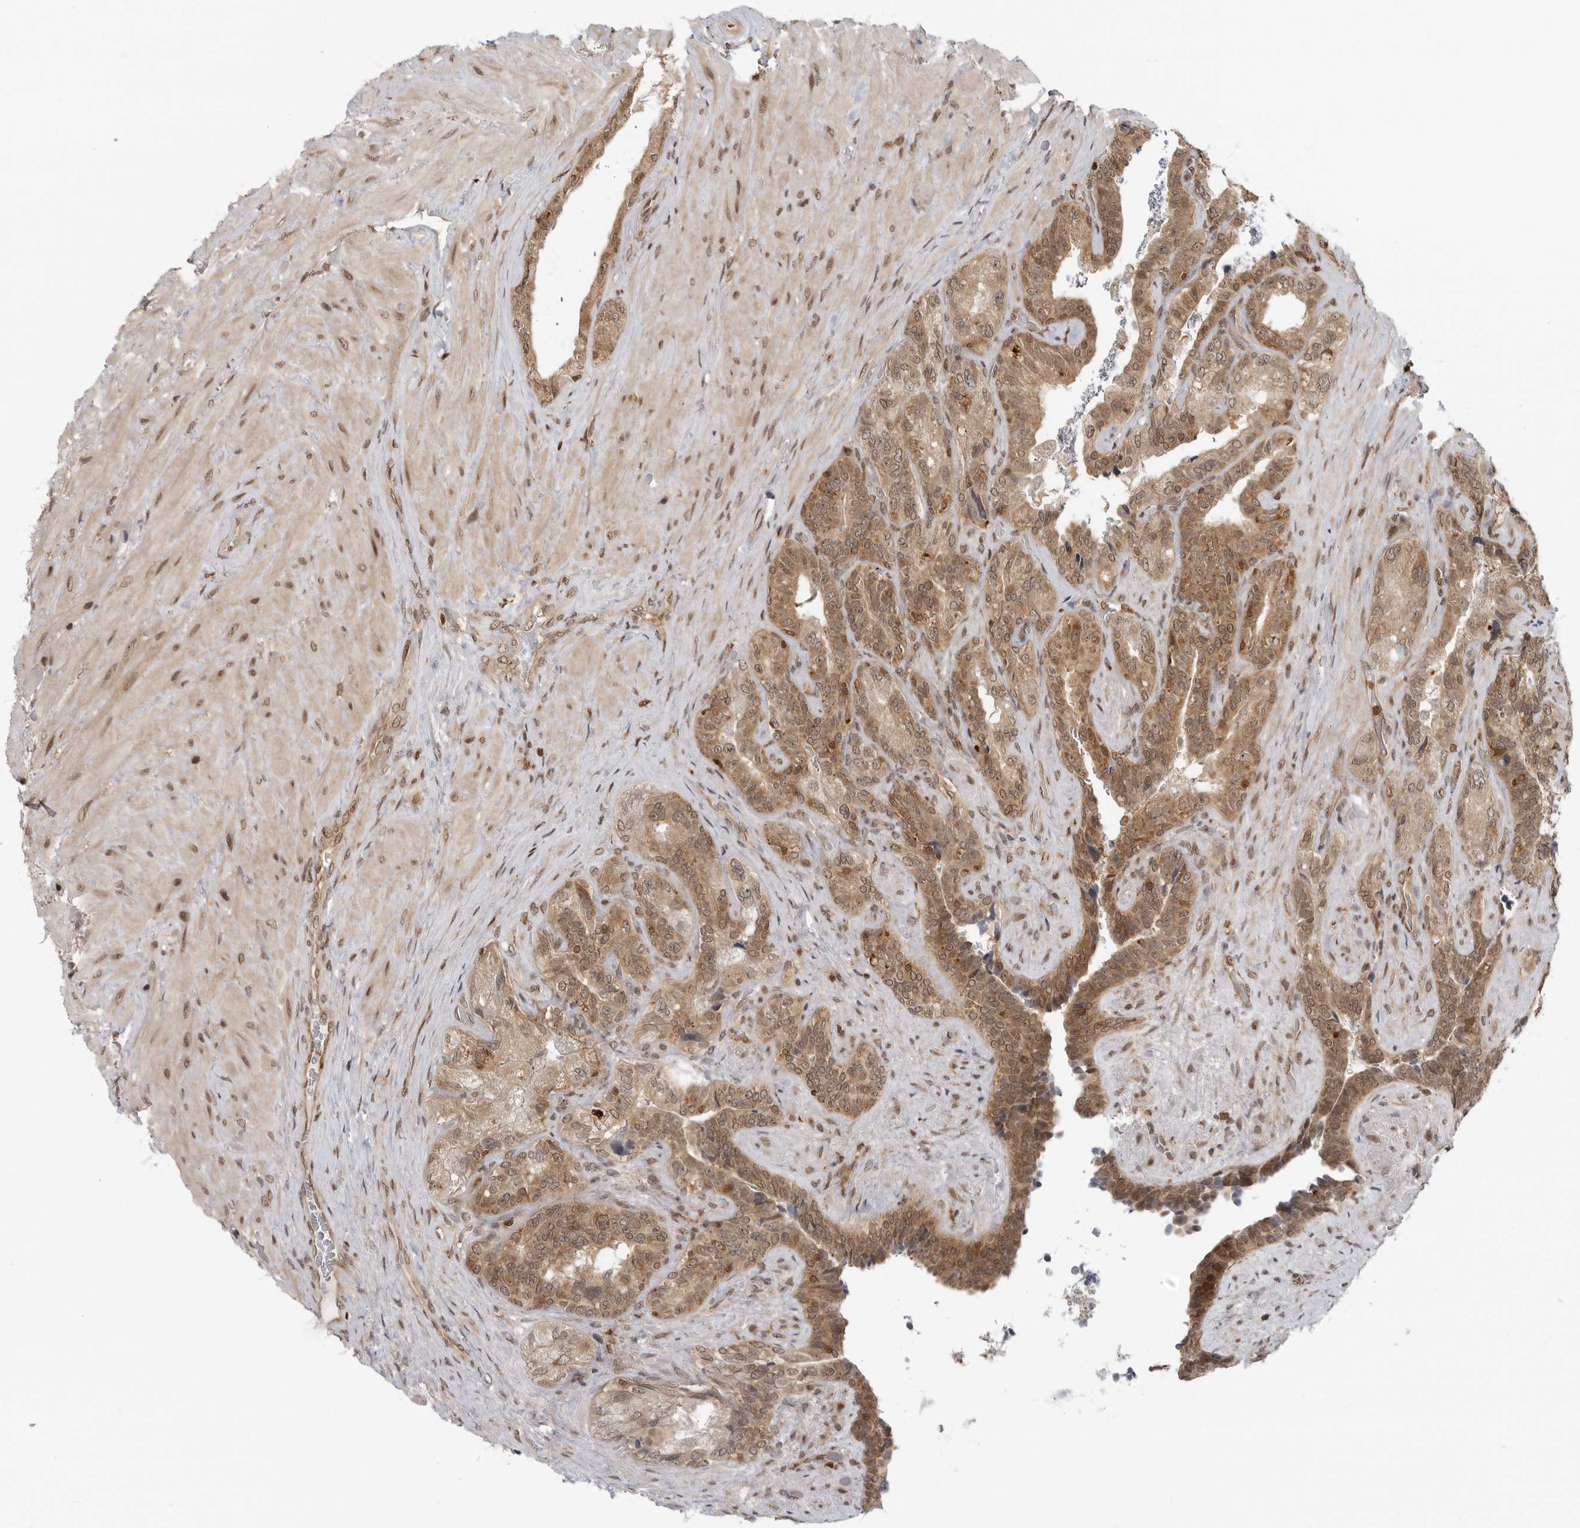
{"staining": {"intensity": "moderate", "quantity": ">75%", "location": "cytoplasmic/membranous,nuclear"}, "tissue": "seminal vesicle", "cell_type": "Glandular cells", "image_type": "normal", "snomed": [{"axis": "morphology", "description": "Normal tissue, NOS"}, {"axis": "topography", "description": "Prostate"}, {"axis": "topography", "description": "Seminal veicle"}], "caption": "IHC micrograph of normal seminal vesicle: seminal vesicle stained using immunohistochemistry exhibits medium levels of moderate protein expression localized specifically in the cytoplasmic/membranous,nuclear of glandular cells, appearing as a cytoplasmic/membranous,nuclear brown color.", "gene": "SZRD1", "patient": {"sex": "male", "age": 67}}